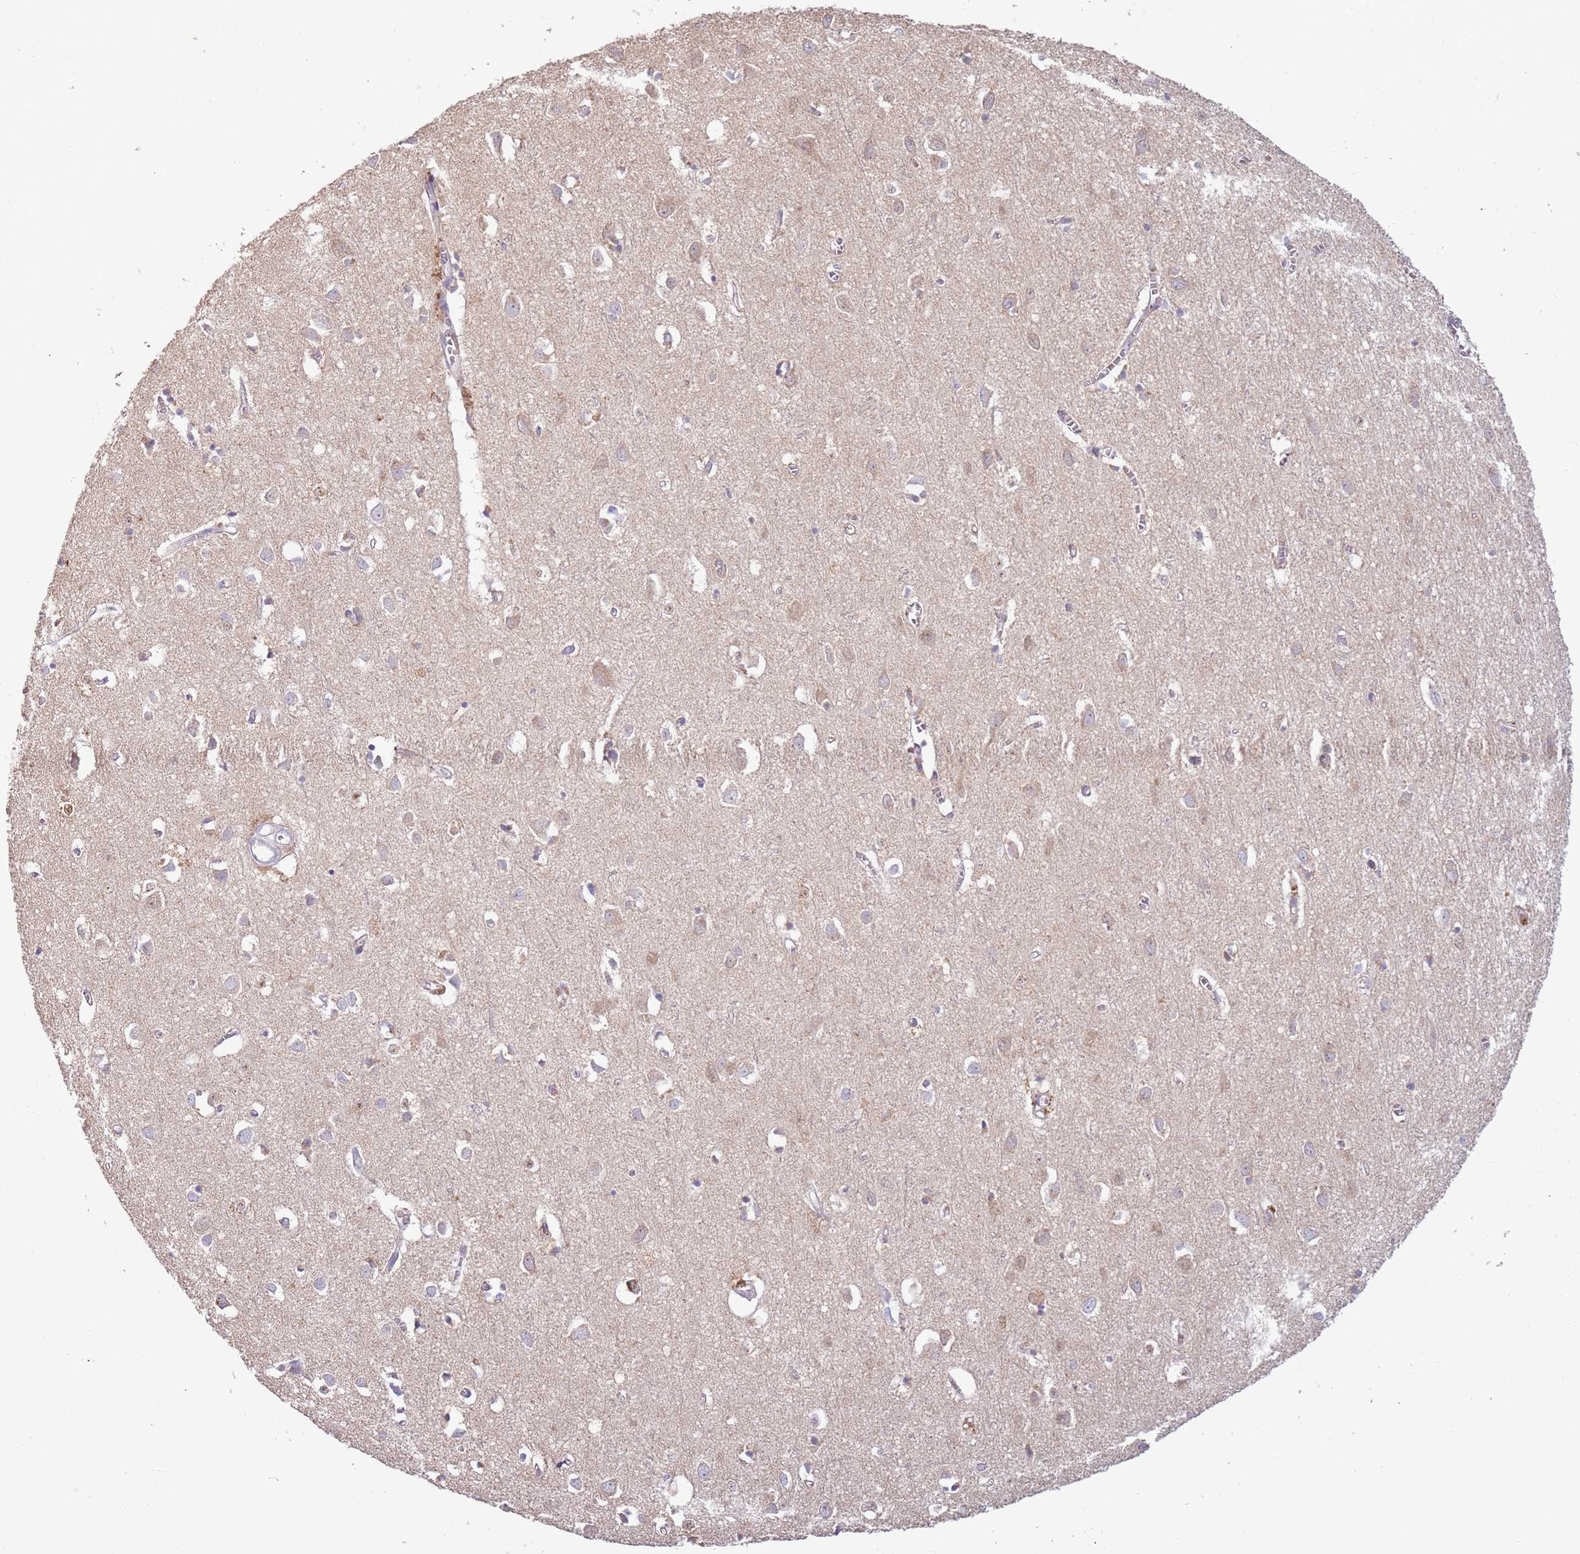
{"staining": {"intensity": "negative", "quantity": "none", "location": "none"}, "tissue": "cerebral cortex", "cell_type": "Endothelial cells", "image_type": "normal", "snomed": [{"axis": "morphology", "description": "Normal tissue, NOS"}, {"axis": "topography", "description": "Cerebral cortex"}], "caption": "DAB (3,3'-diaminobenzidine) immunohistochemical staining of unremarkable cerebral cortex displays no significant positivity in endothelial cells.", "gene": "SYS1", "patient": {"sex": "female", "age": 64}}